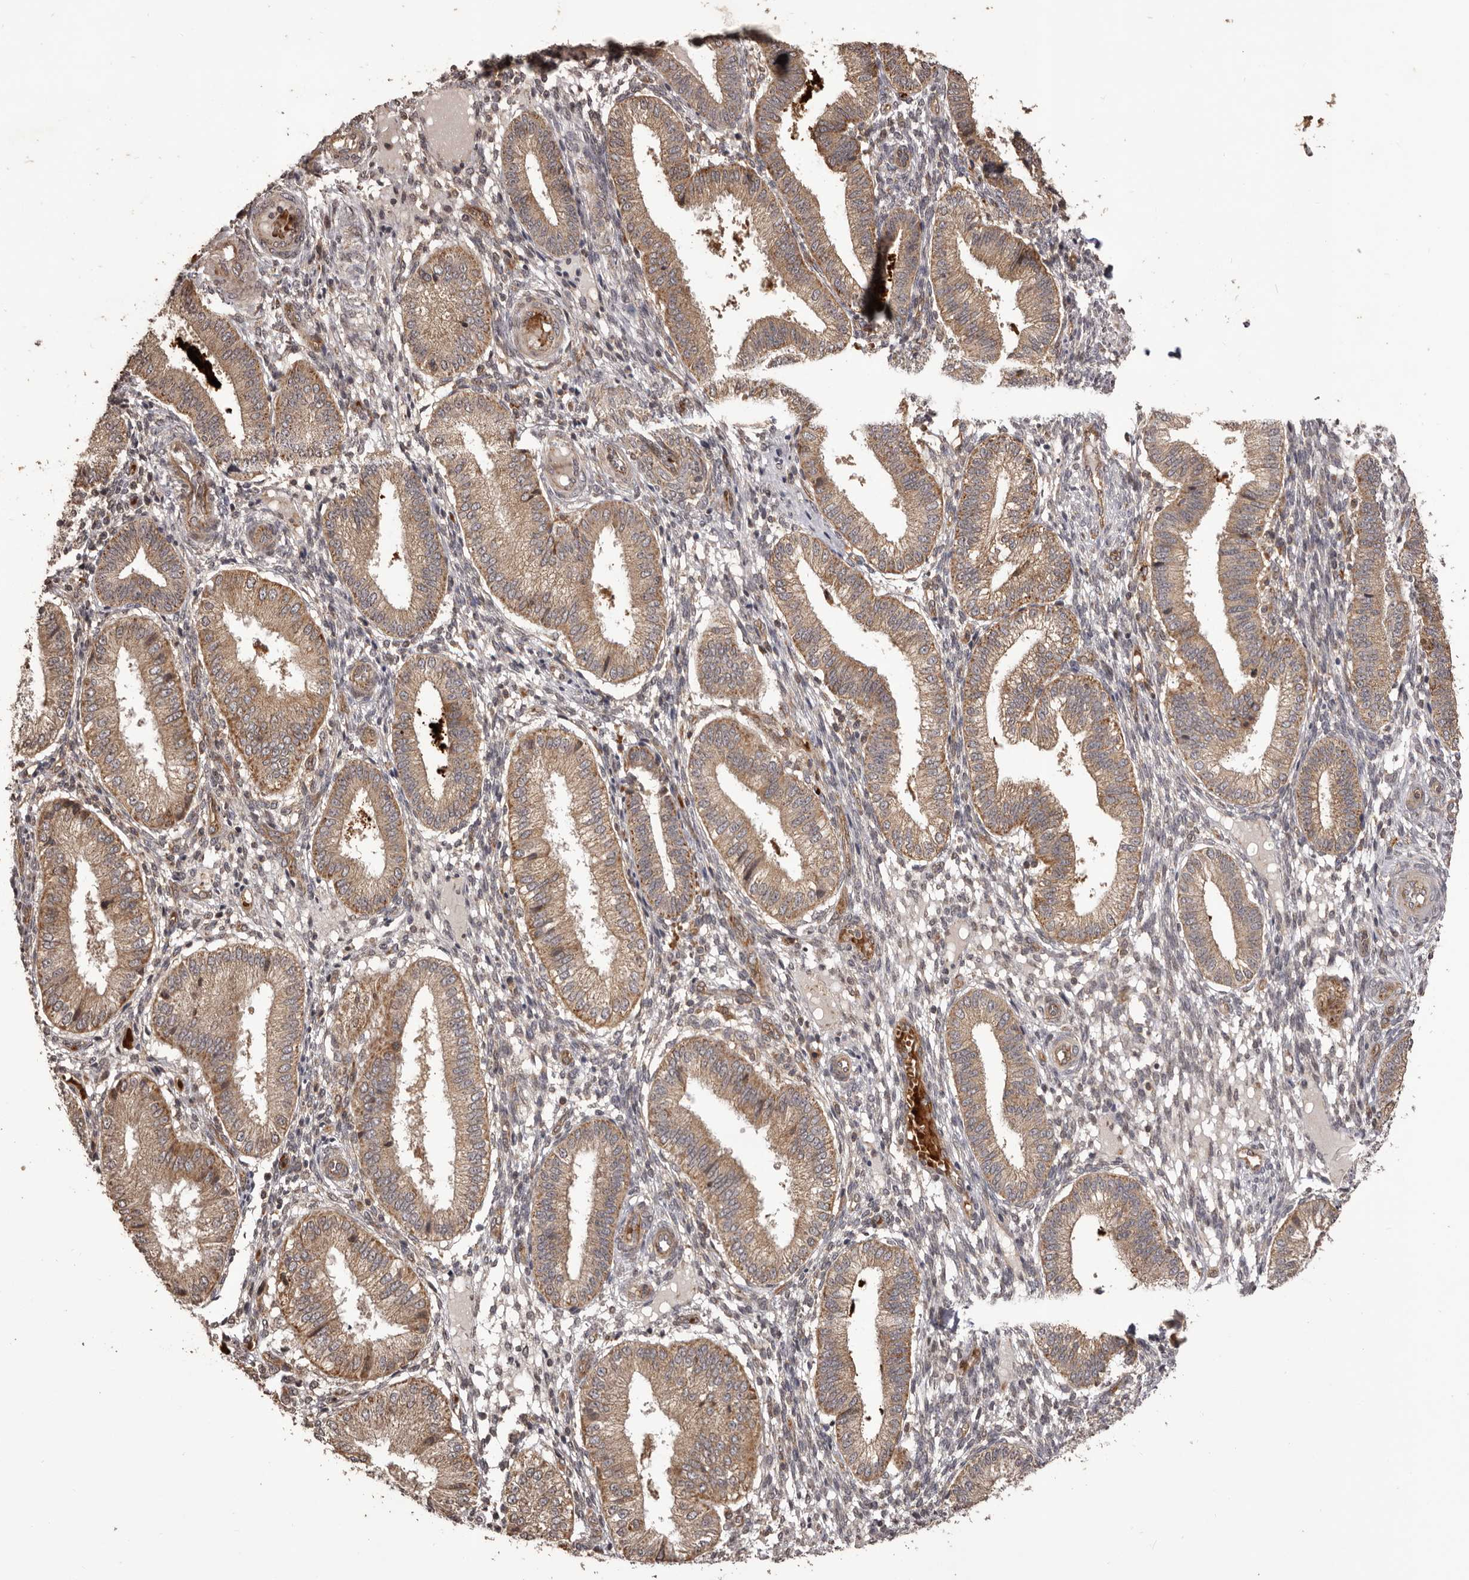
{"staining": {"intensity": "weak", "quantity": "25%-75%", "location": "cytoplasmic/membranous"}, "tissue": "endometrium", "cell_type": "Cells in endometrial stroma", "image_type": "normal", "snomed": [{"axis": "morphology", "description": "Normal tissue, NOS"}, {"axis": "topography", "description": "Endometrium"}], "caption": "This is a micrograph of immunohistochemistry staining of unremarkable endometrium, which shows weak positivity in the cytoplasmic/membranous of cells in endometrial stroma.", "gene": "QRSL1", "patient": {"sex": "female", "age": 39}}